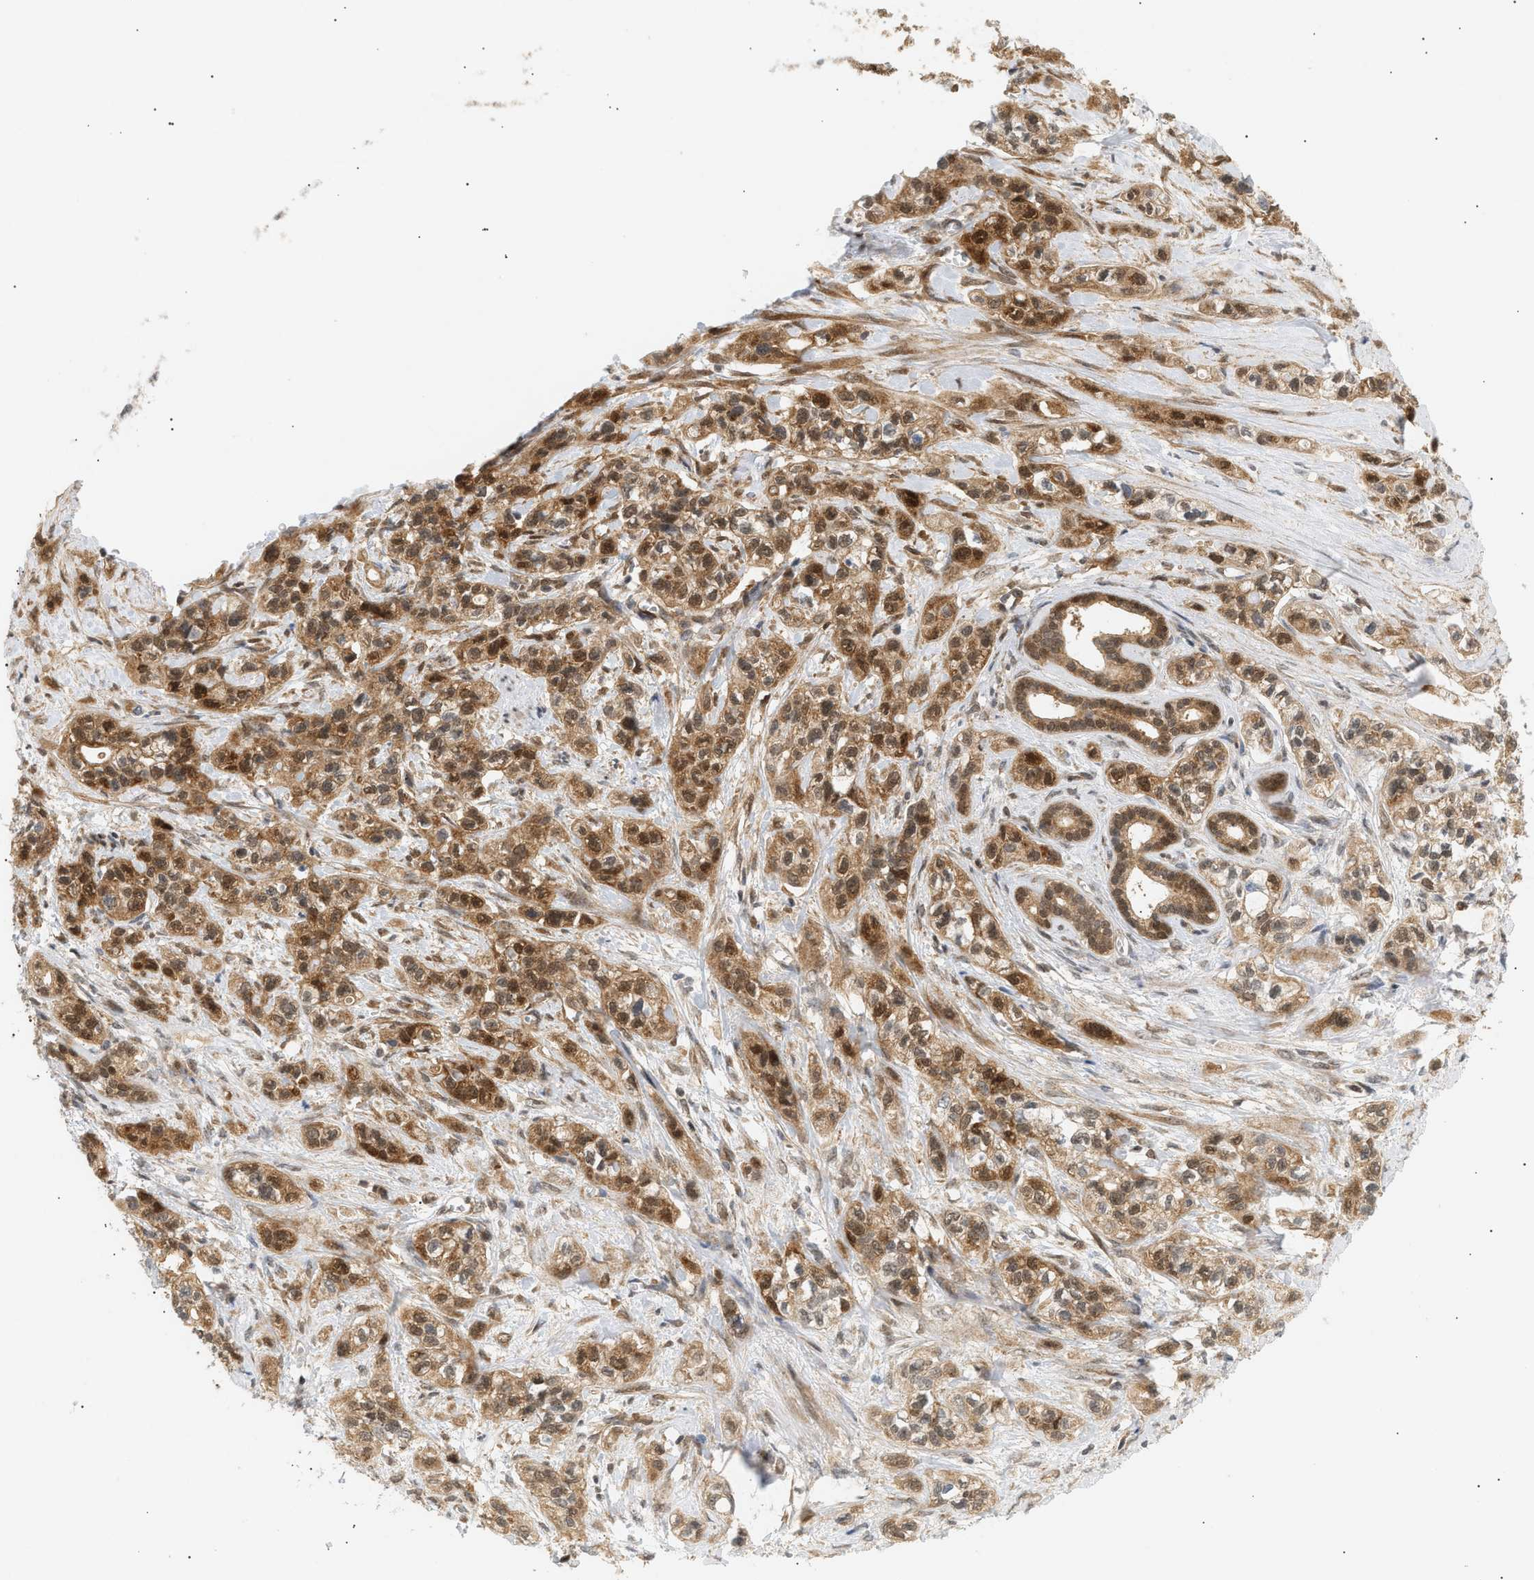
{"staining": {"intensity": "moderate", "quantity": ">75%", "location": "cytoplasmic/membranous,nuclear"}, "tissue": "pancreatic cancer", "cell_type": "Tumor cells", "image_type": "cancer", "snomed": [{"axis": "morphology", "description": "Adenocarcinoma, NOS"}, {"axis": "topography", "description": "Pancreas"}], "caption": "Pancreatic cancer tissue displays moderate cytoplasmic/membranous and nuclear staining in approximately >75% of tumor cells, visualized by immunohistochemistry.", "gene": "SHC1", "patient": {"sex": "male", "age": 74}}